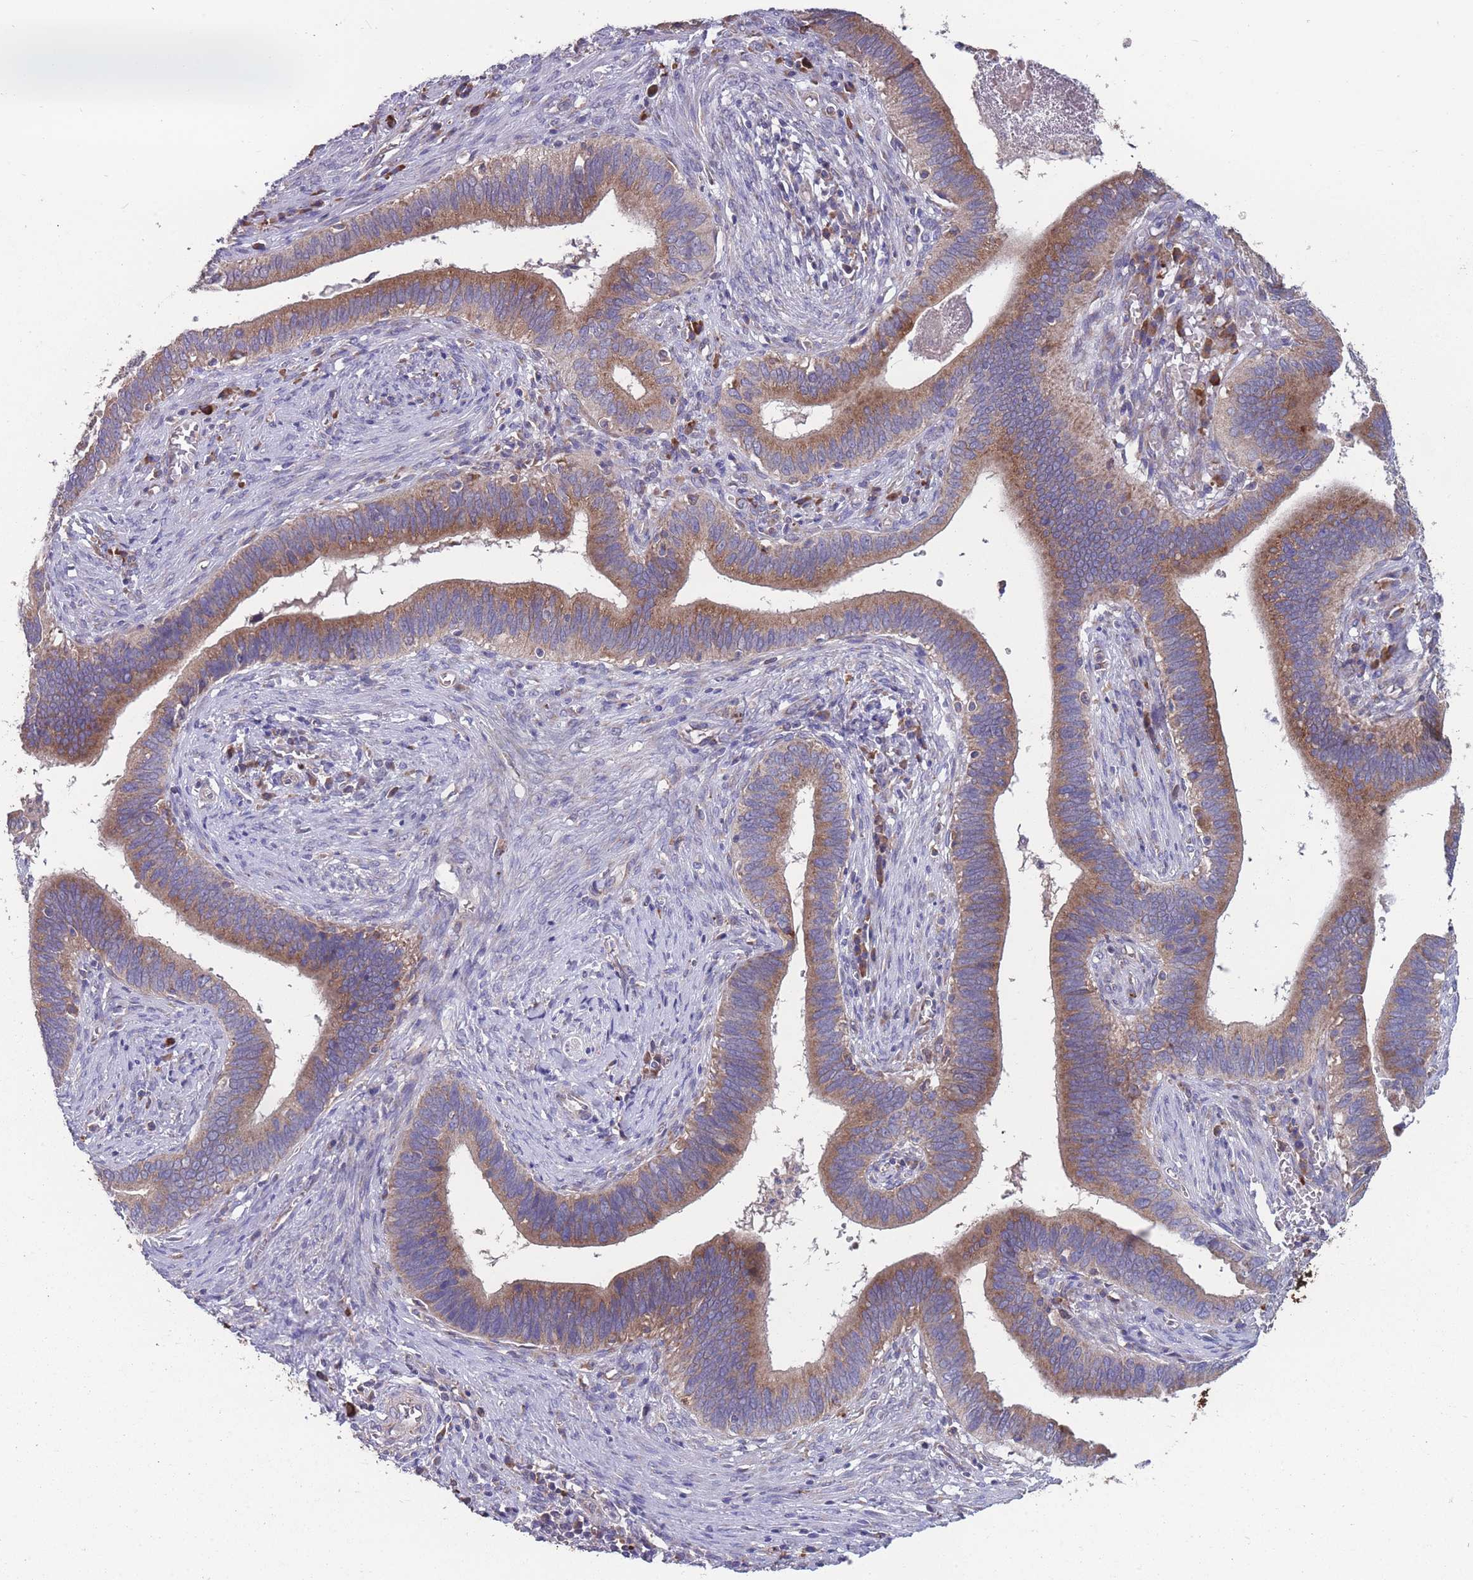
{"staining": {"intensity": "moderate", "quantity": ">75%", "location": "cytoplasmic/membranous"}, "tissue": "cervical cancer", "cell_type": "Tumor cells", "image_type": "cancer", "snomed": [{"axis": "morphology", "description": "Adenocarcinoma, NOS"}, {"axis": "topography", "description": "Cervix"}], "caption": "Immunohistochemical staining of adenocarcinoma (cervical) reveals medium levels of moderate cytoplasmic/membranous expression in approximately >75% of tumor cells.", "gene": "STIM2", "patient": {"sex": "female", "age": 42}}